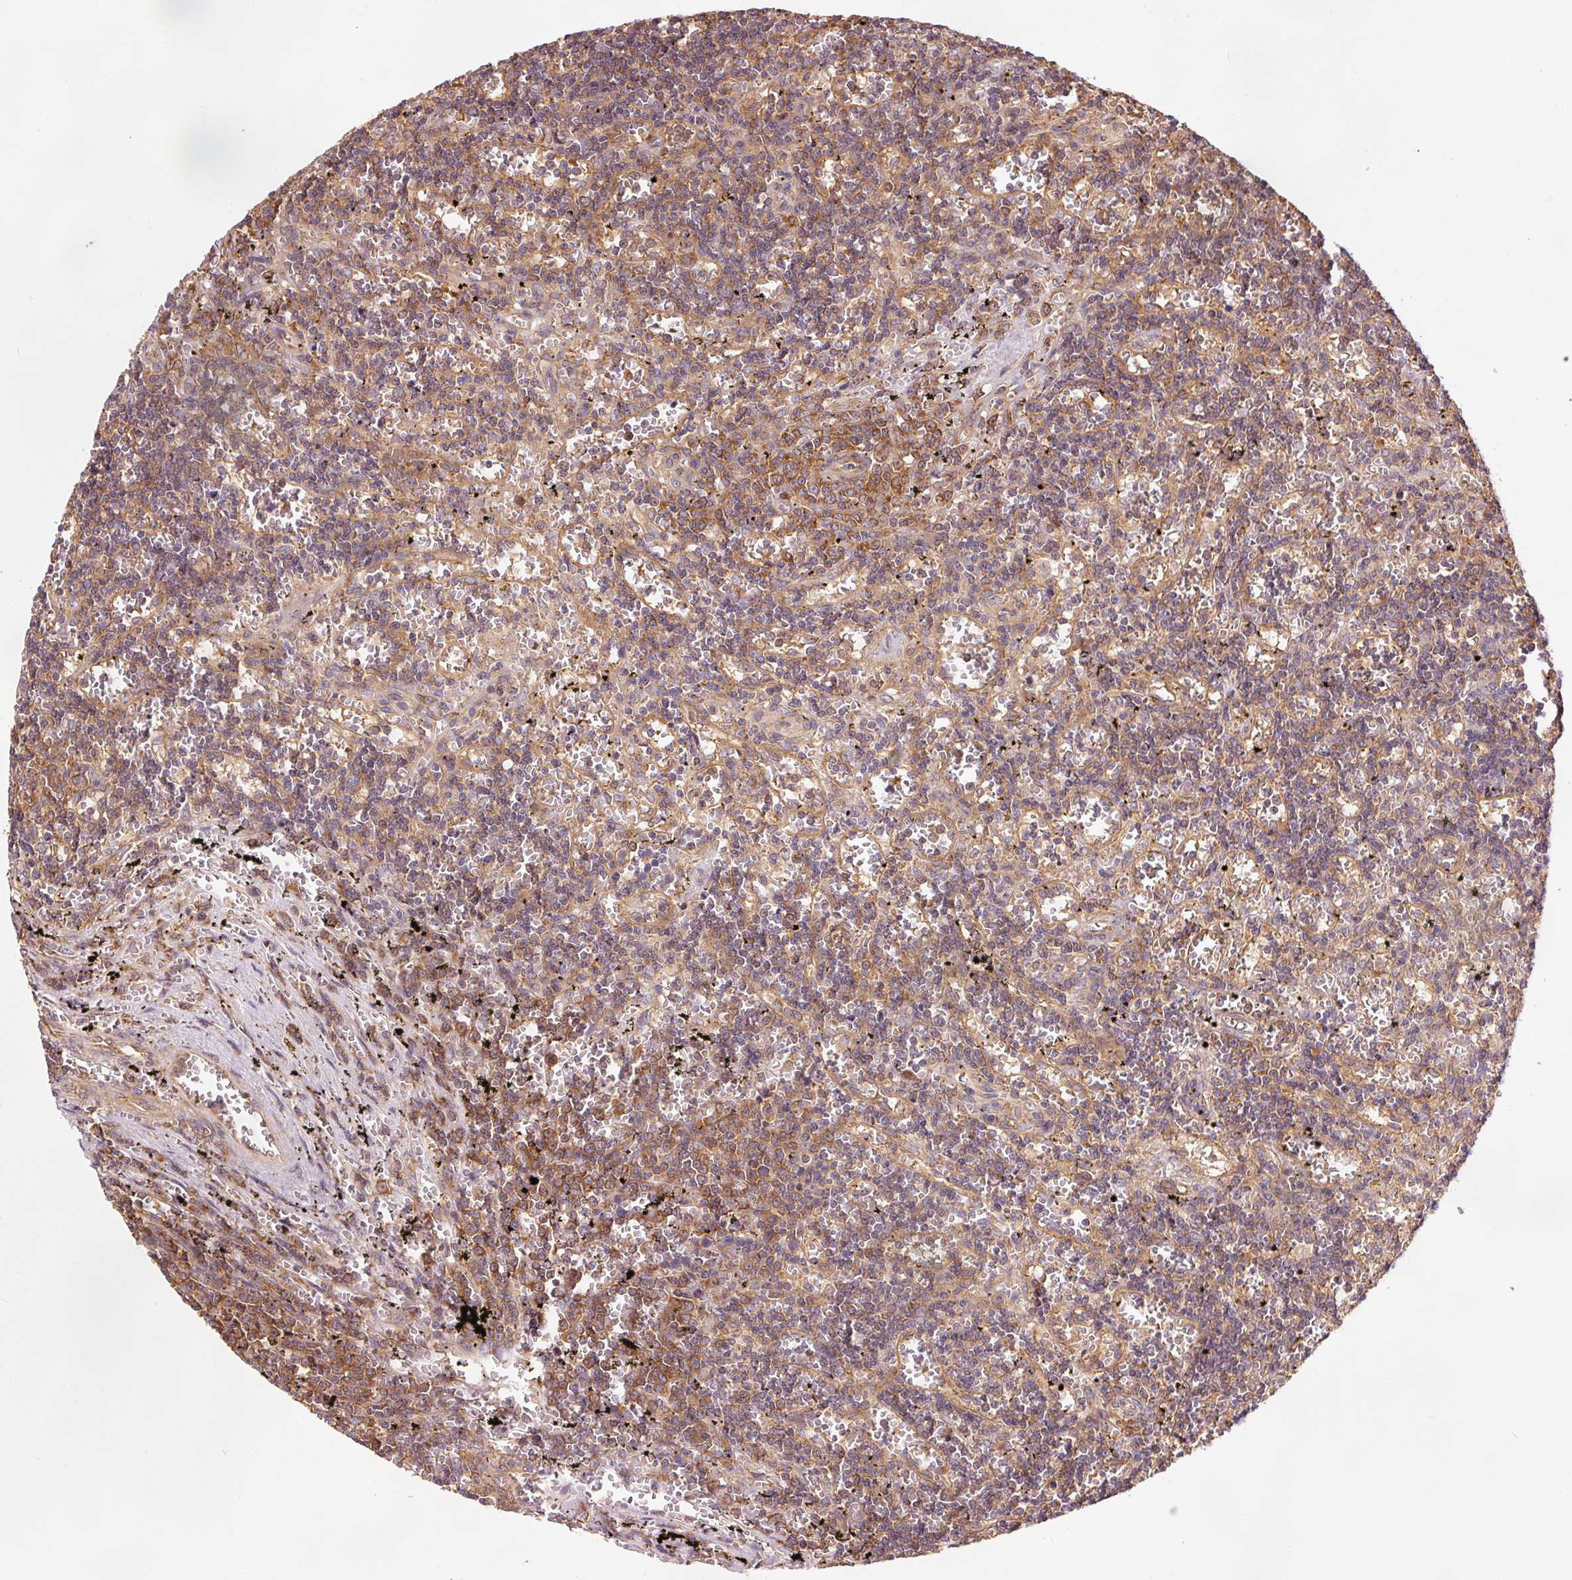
{"staining": {"intensity": "moderate", "quantity": "<25%", "location": "cytoplasmic/membranous"}, "tissue": "lymphoma", "cell_type": "Tumor cells", "image_type": "cancer", "snomed": [{"axis": "morphology", "description": "Malignant lymphoma, non-Hodgkin's type, Low grade"}, {"axis": "topography", "description": "Spleen"}], "caption": "Human malignant lymphoma, non-Hodgkin's type (low-grade) stained with a brown dye displays moderate cytoplasmic/membranous positive expression in approximately <25% of tumor cells.", "gene": "PDAP1", "patient": {"sex": "male", "age": 60}}